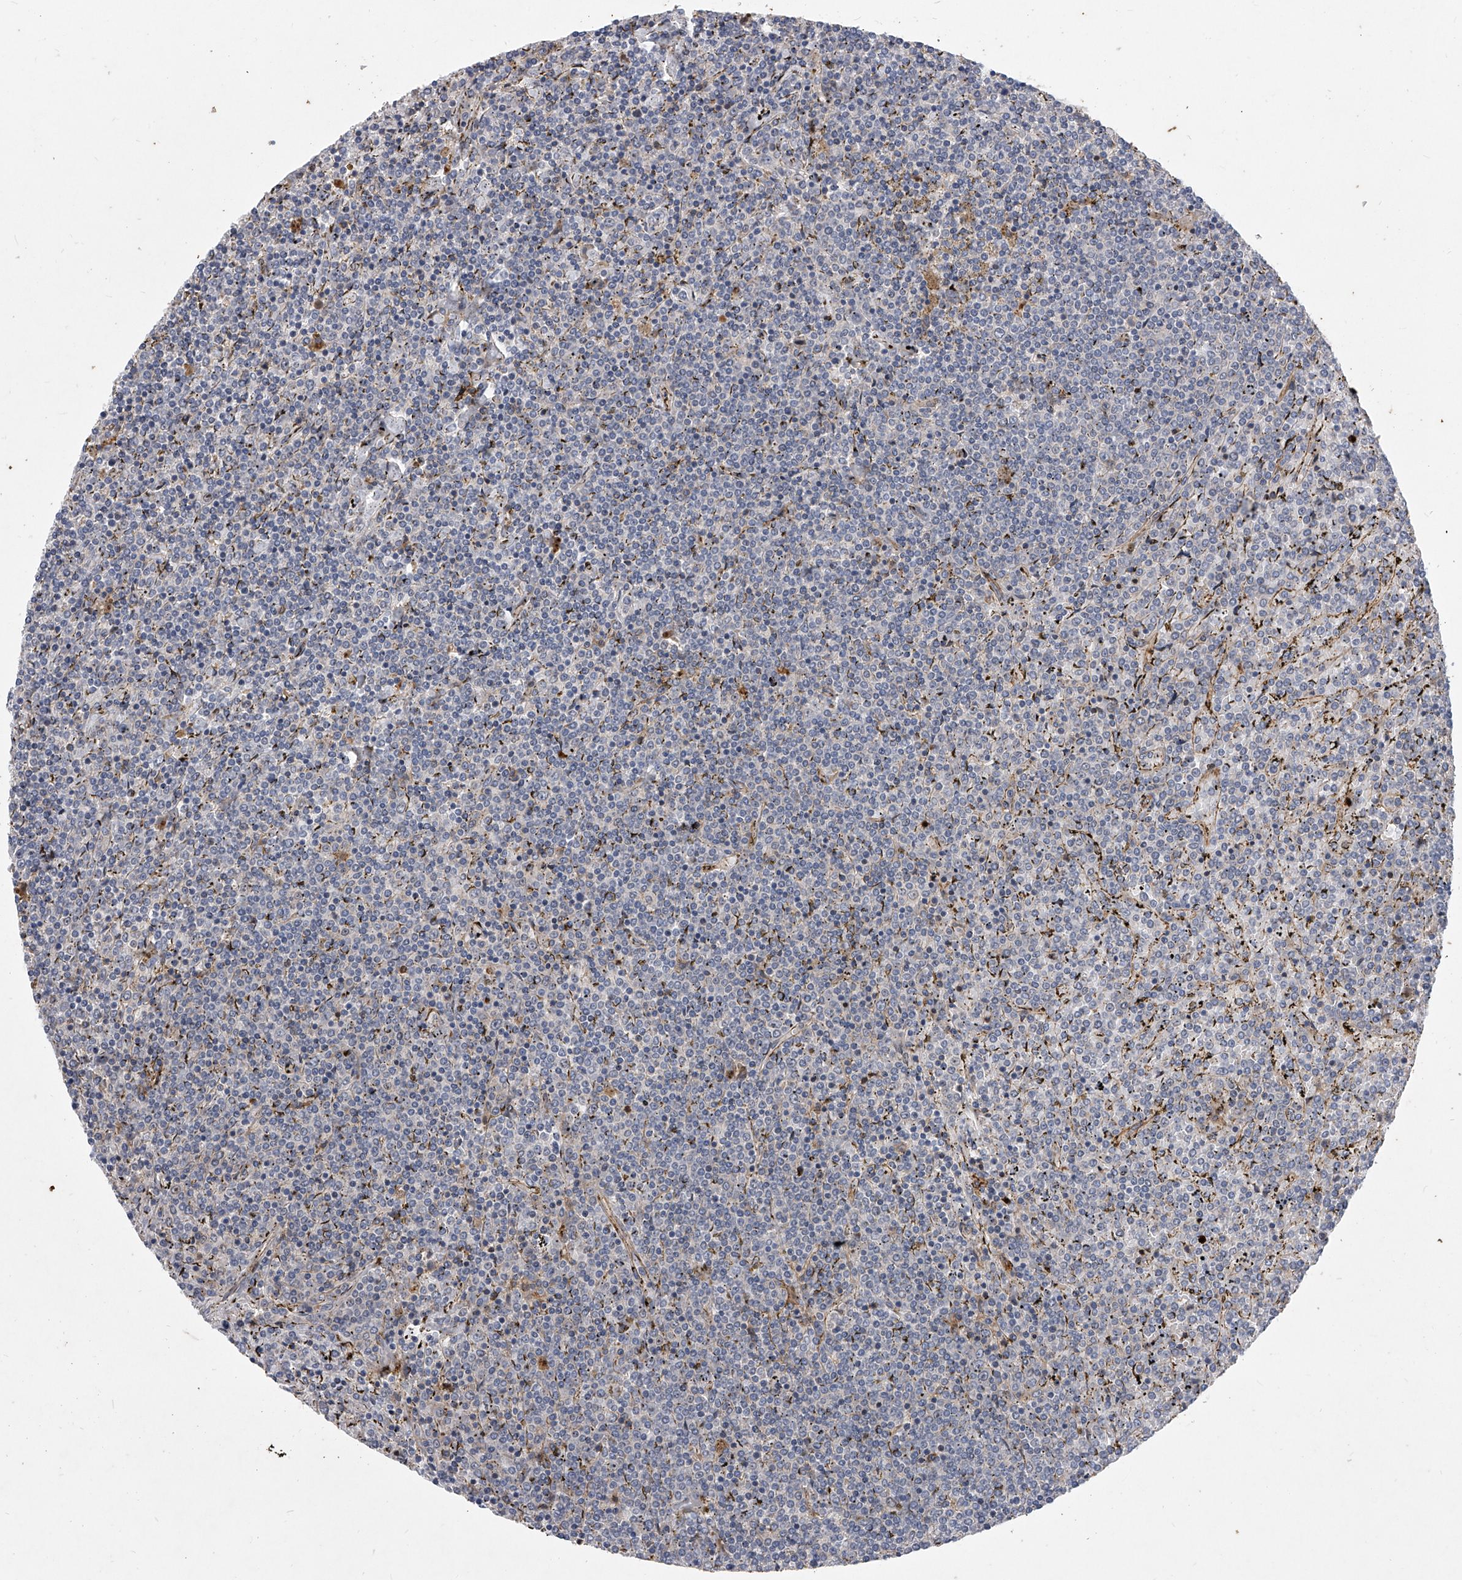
{"staining": {"intensity": "negative", "quantity": "none", "location": "none"}, "tissue": "lymphoma", "cell_type": "Tumor cells", "image_type": "cancer", "snomed": [{"axis": "morphology", "description": "Malignant lymphoma, non-Hodgkin's type, Low grade"}, {"axis": "topography", "description": "Spleen"}], "caption": "There is no significant expression in tumor cells of lymphoma.", "gene": "MINDY4", "patient": {"sex": "female", "age": 19}}